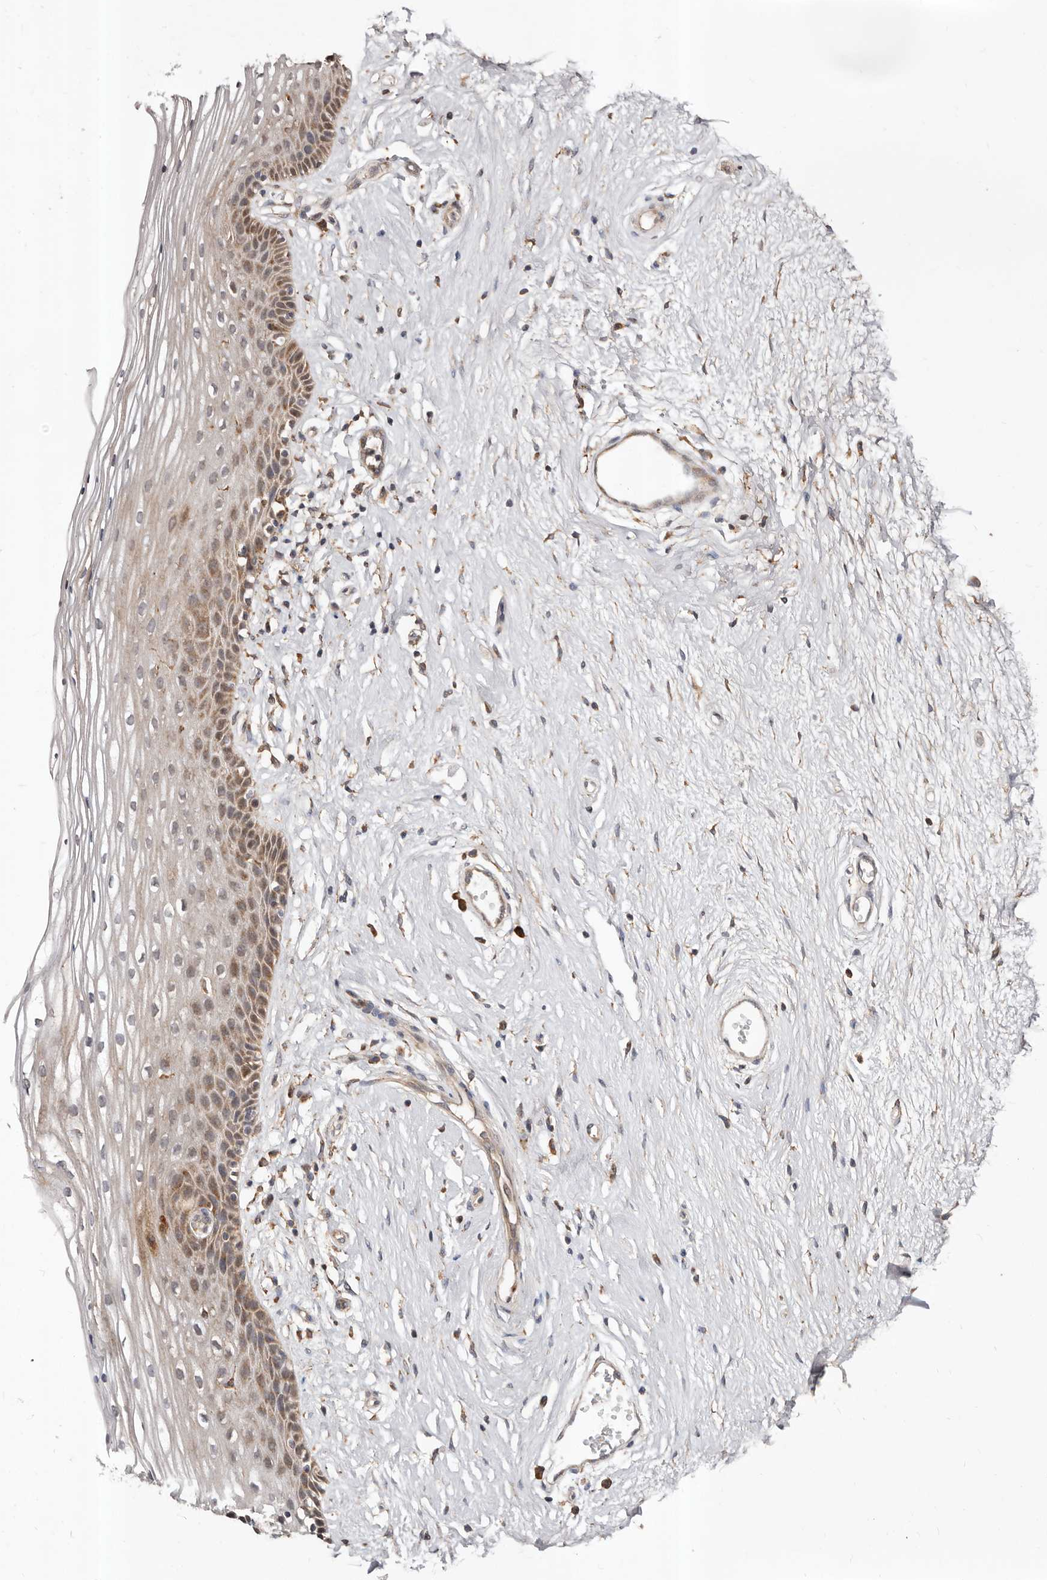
{"staining": {"intensity": "moderate", "quantity": "<25%", "location": "cytoplasmic/membranous"}, "tissue": "vagina", "cell_type": "Squamous epithelial cells", "image_type": "normal", "snomed": [{"axis": "morphology", "description": "Normal tissue, NOS"}, {"axis": "topography", "description": "Vagina"}], "caption": "There is low levels of moderate cytoplasmic/membranous staining in squamous epithelial cells of unremarkable vagina, as demonstrated by immunohistochemical staining (brown color).", "gene": "STEAP2", "patient": {"sex": "female", "age": 46}}